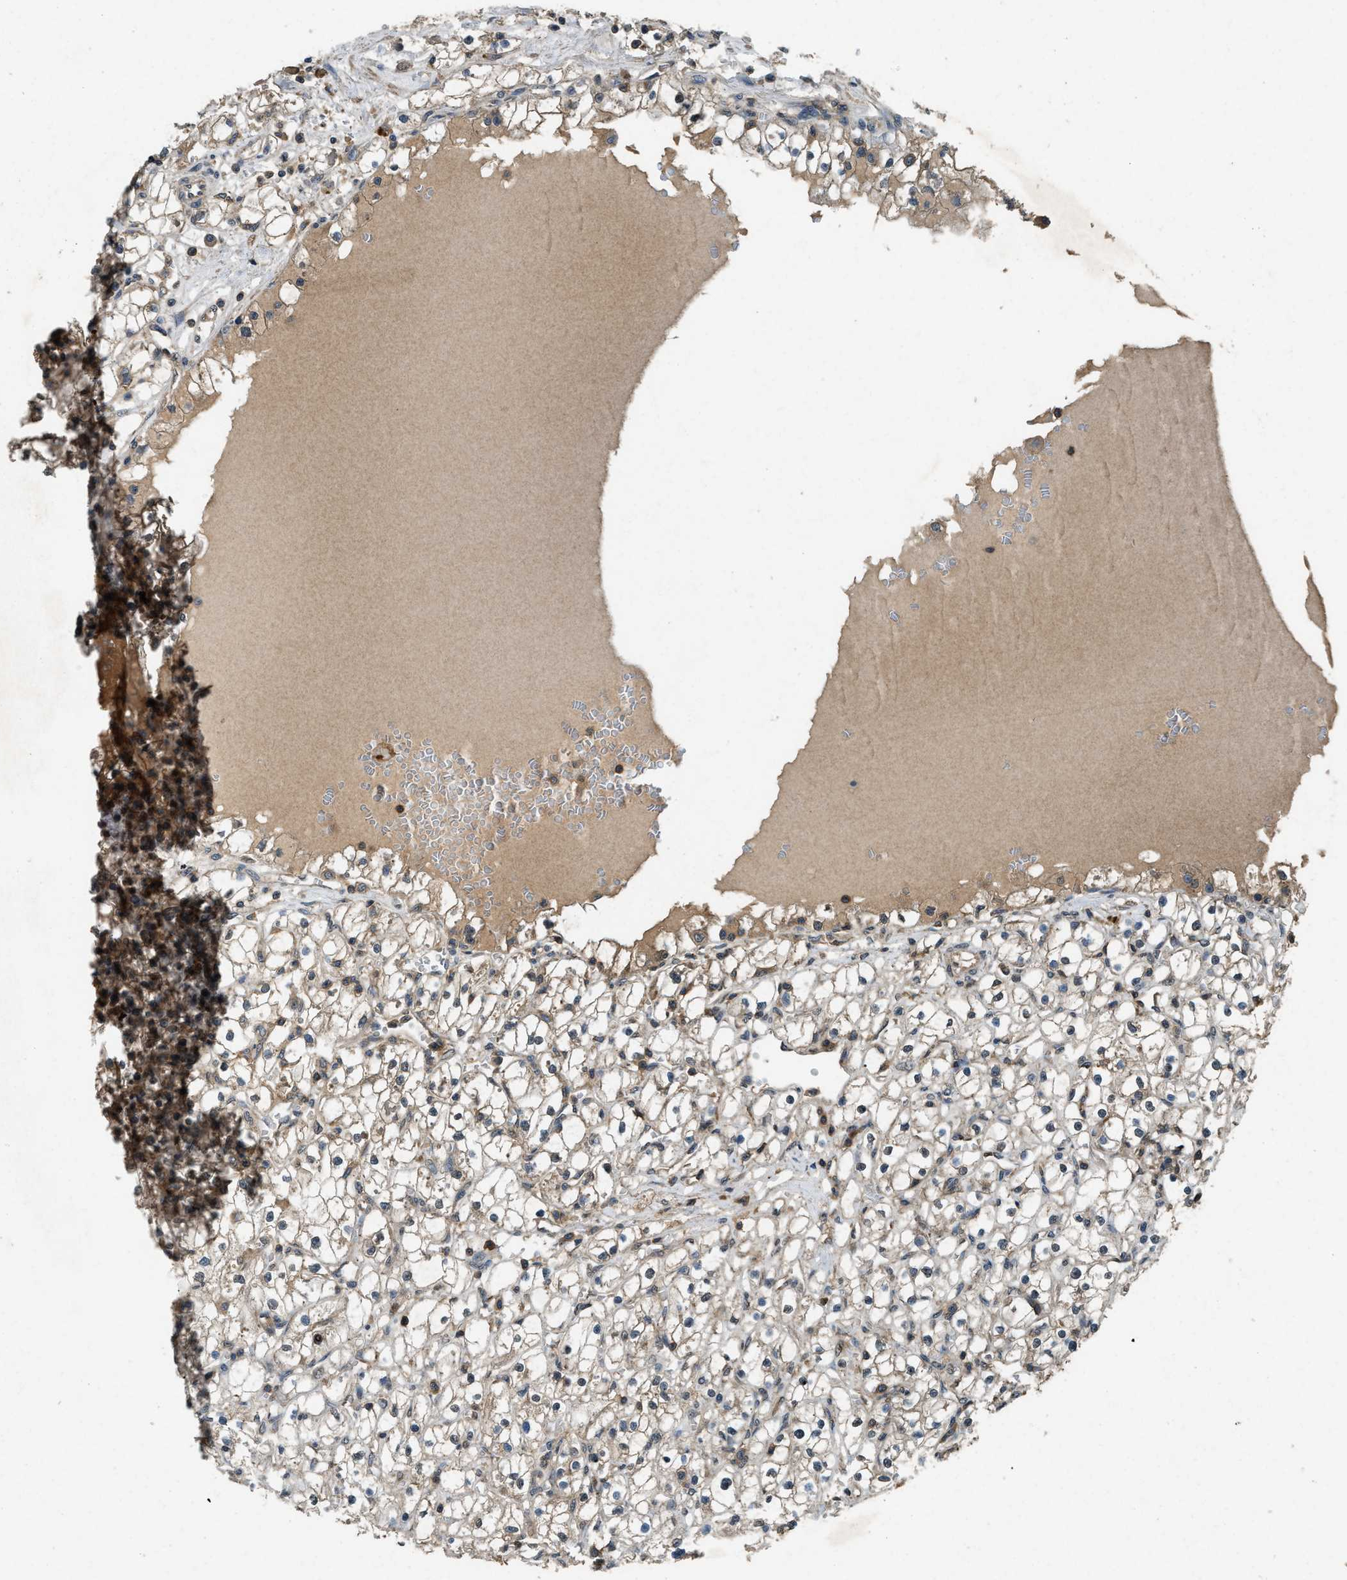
{"staining": {"intensity": "weak", "quantity": "25%-75%", "location": "cytoplasmic/membranous"}, "tissue": "renal cancer", "cell_type": "Tumor cells", "image_type": "cancer", "snomed": [{"axis": "morphology", "description": "Adenocarcinoma, NOS"}, {"axis": "topography", "description": "Kidney"}], "caption": "Renal adenocarcinoma was stained to show a protein in brown. There is low levels of weak cytoplasmic/membranous expression in about 25%-75% of tumor cells.", "gene": "ATP8B1", "patient": {"sex": "male", "age": 56}}